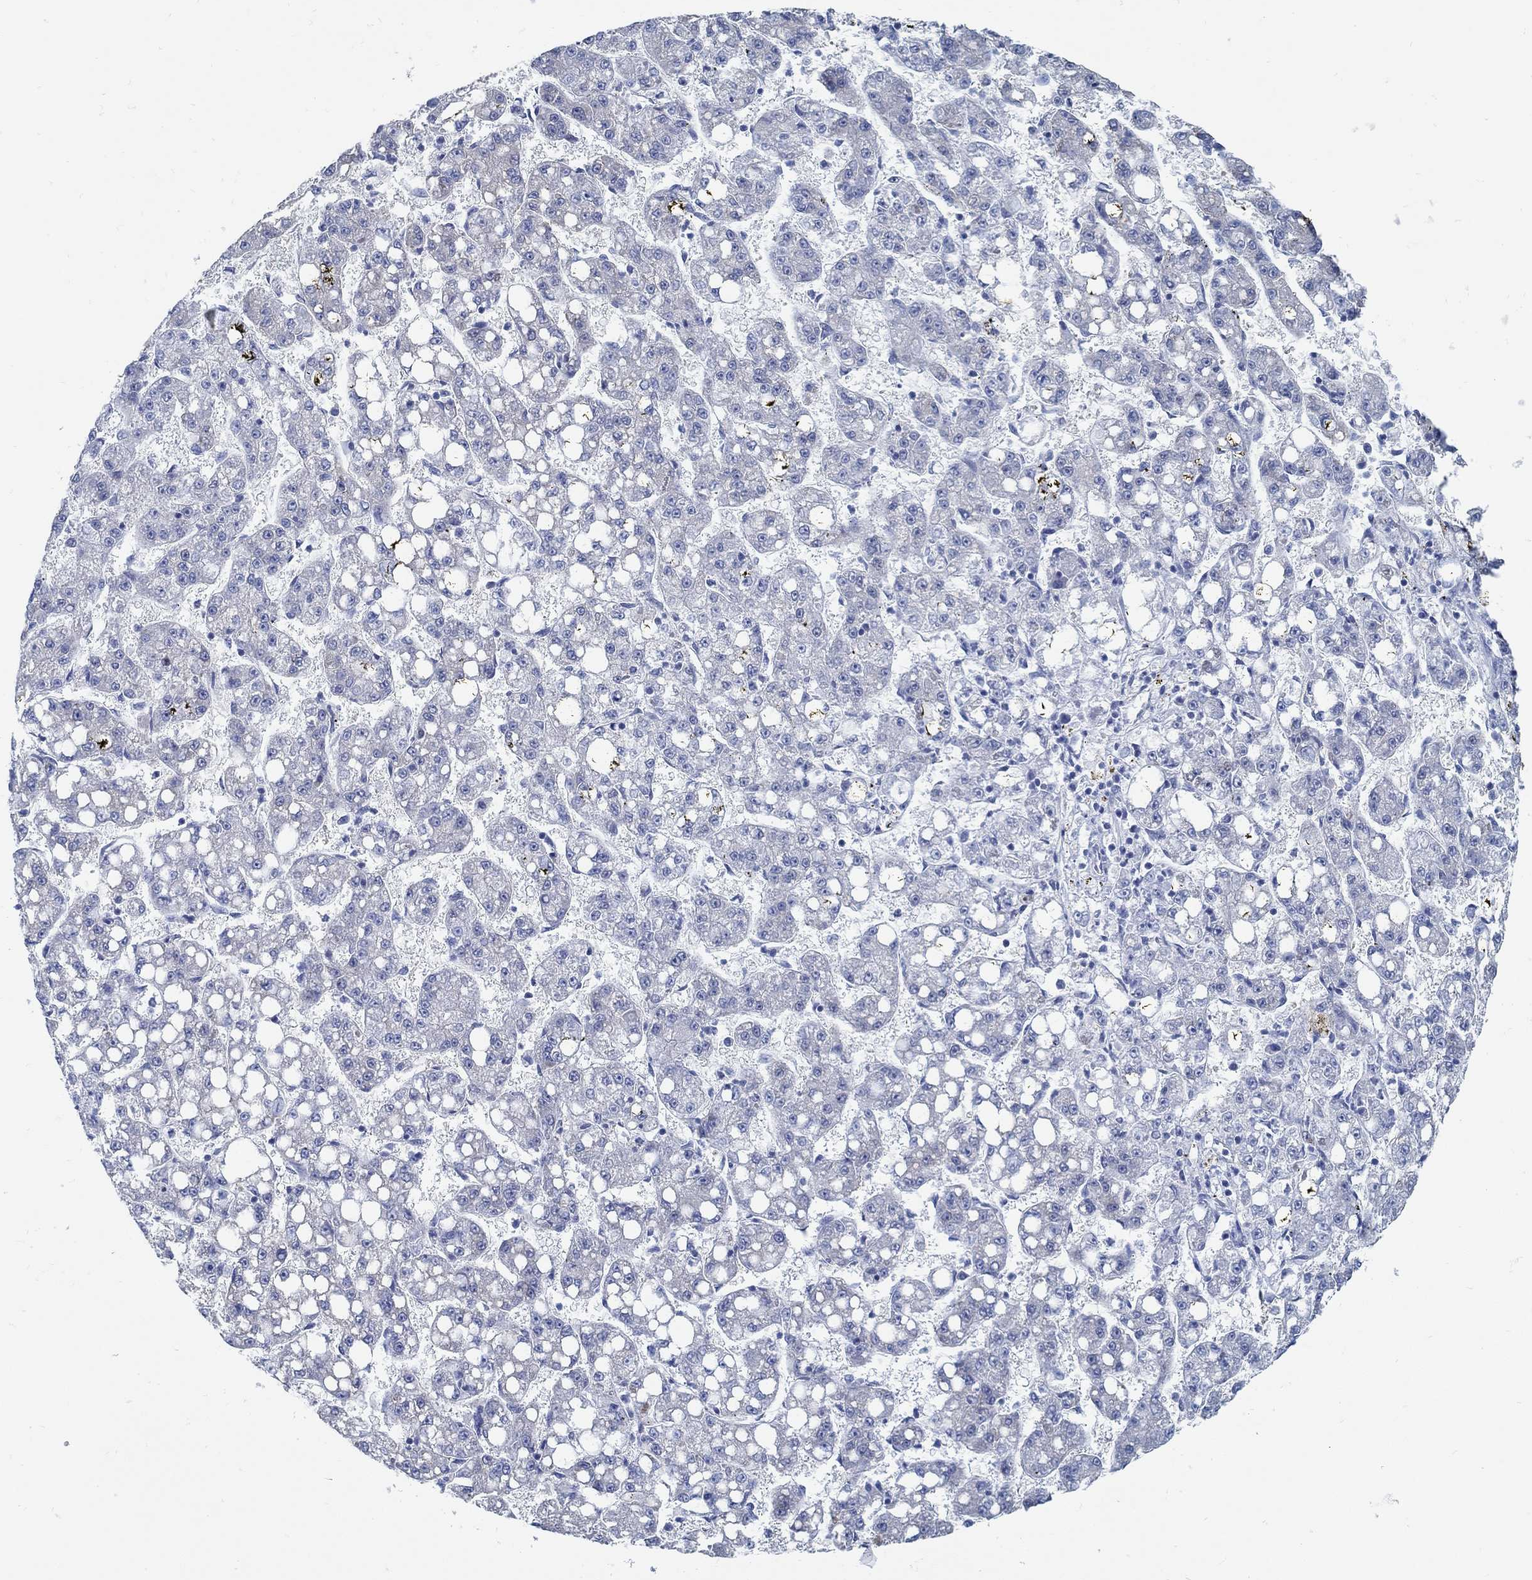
{"staining": {"intensity": "negative", "quantity": "none", "location": "none"}, "tissue": "liver cancer", "cell_type": "Tumor cells", "image_type": "cancer", "snomed": [{"axis": "morphology", "description": "Carcinoma, Hepatocellular, NOS"}, {"axis": "topography", "description": "Liver"}], "caption": "An immunohistochemistry (IHC) micrograph of liver hepatocellular carcinoma is shown. There is no staining in tumor cells of liver hepatocellular carcinoma.", "gene": "C15orf39", "patient": {"sex": "female", "age": 65}}